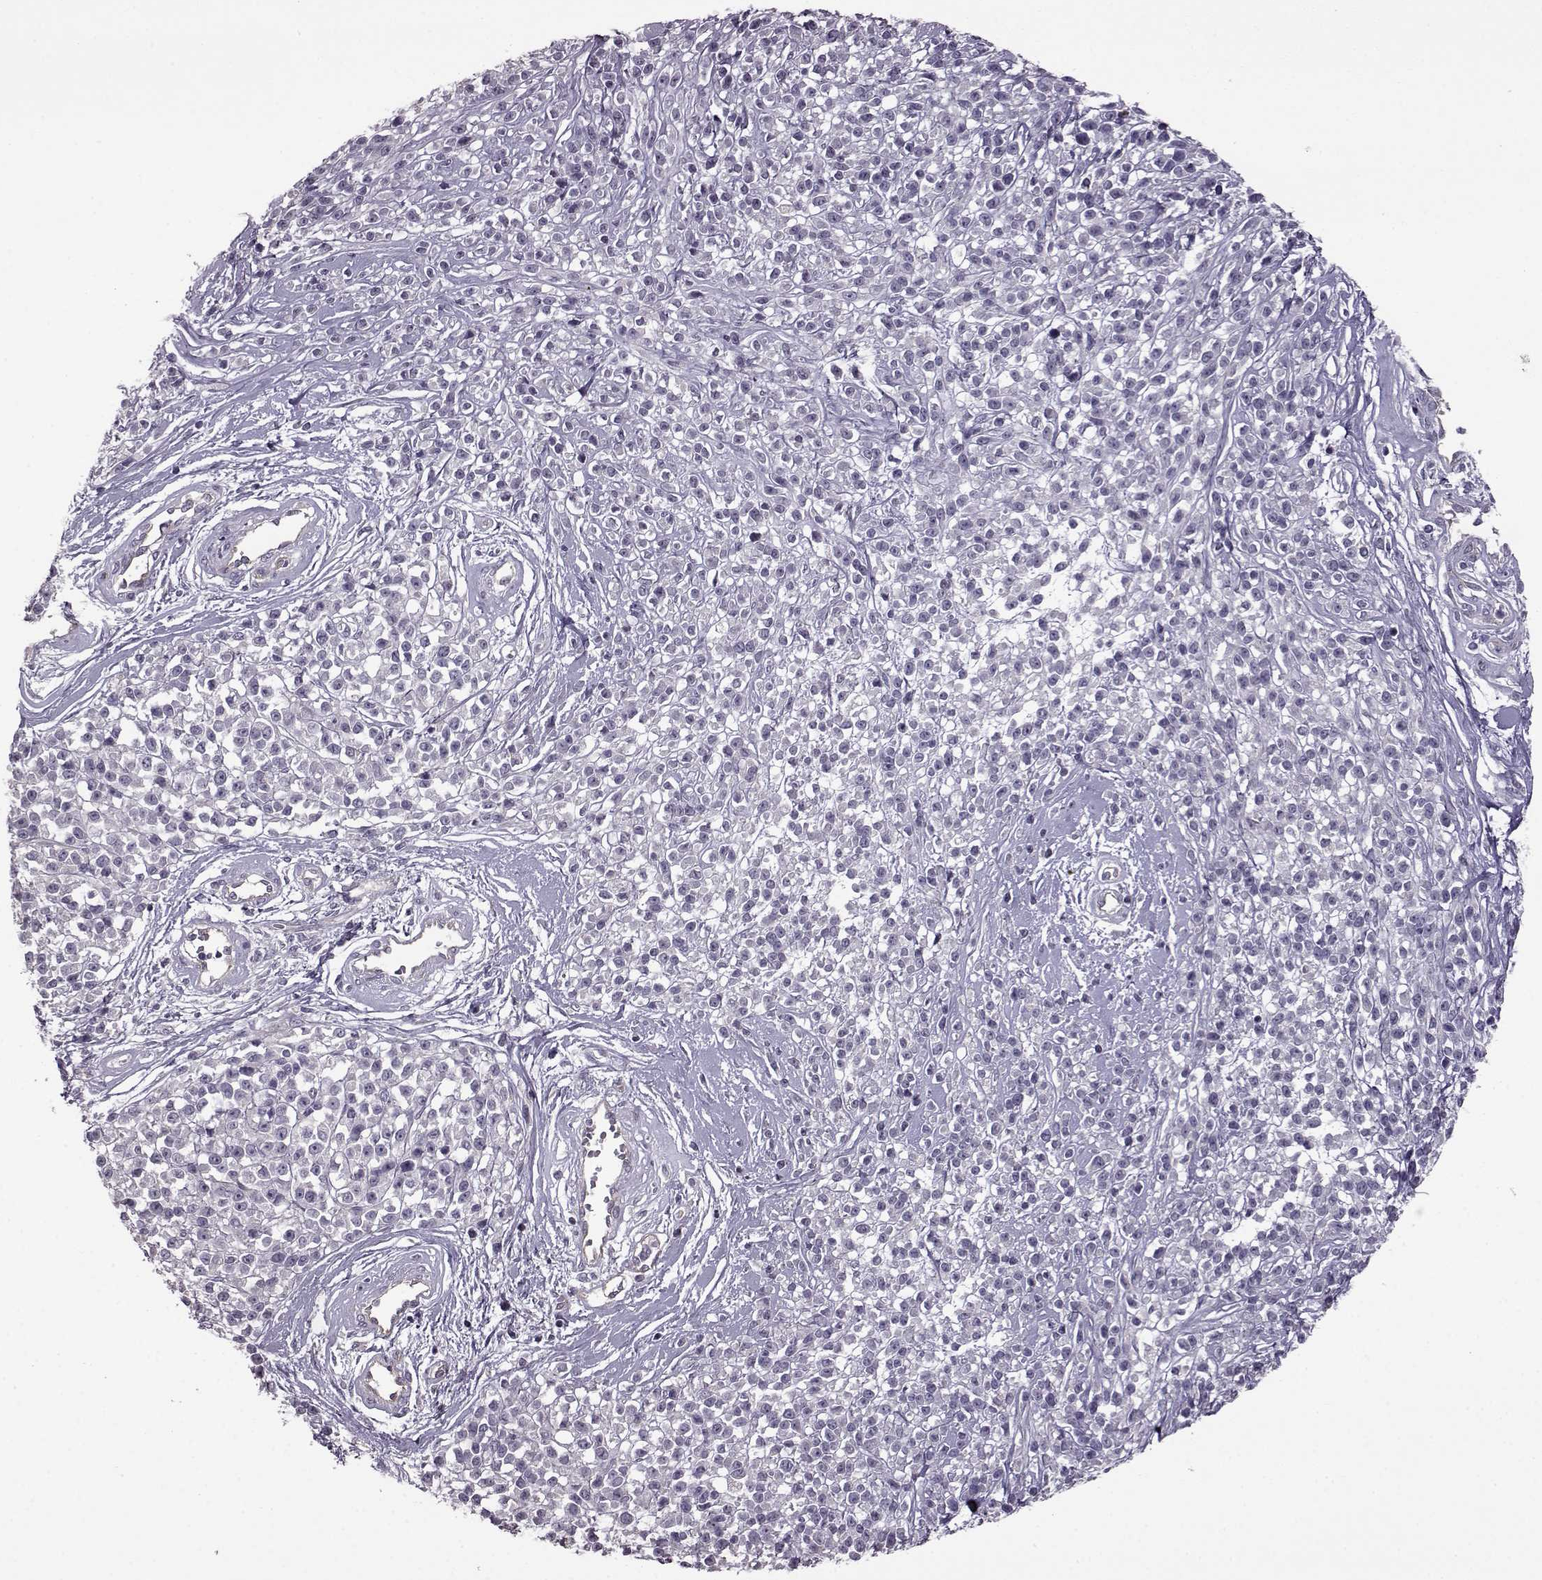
{"staining": {"intensity": "negative", "quantity": "none", "location": "none"}, "tissue": "melanoma", "cell_type": "Tumor cells", "image_type": "cancer", "snomed": [{"axis": "morphology", "description": "Malignant melanoma, NOS"}, {"axis": "topography", "description": "Skin"}, {"axis": "topography", "description": "Skin of trunk"}], "caption": "This is an immunohistochemistry micrograph of human malignant melanoma. There is no positivity in tumor cells.", "gene": "EDDM3B", "patient": {"sex": "male", "age": 74}}